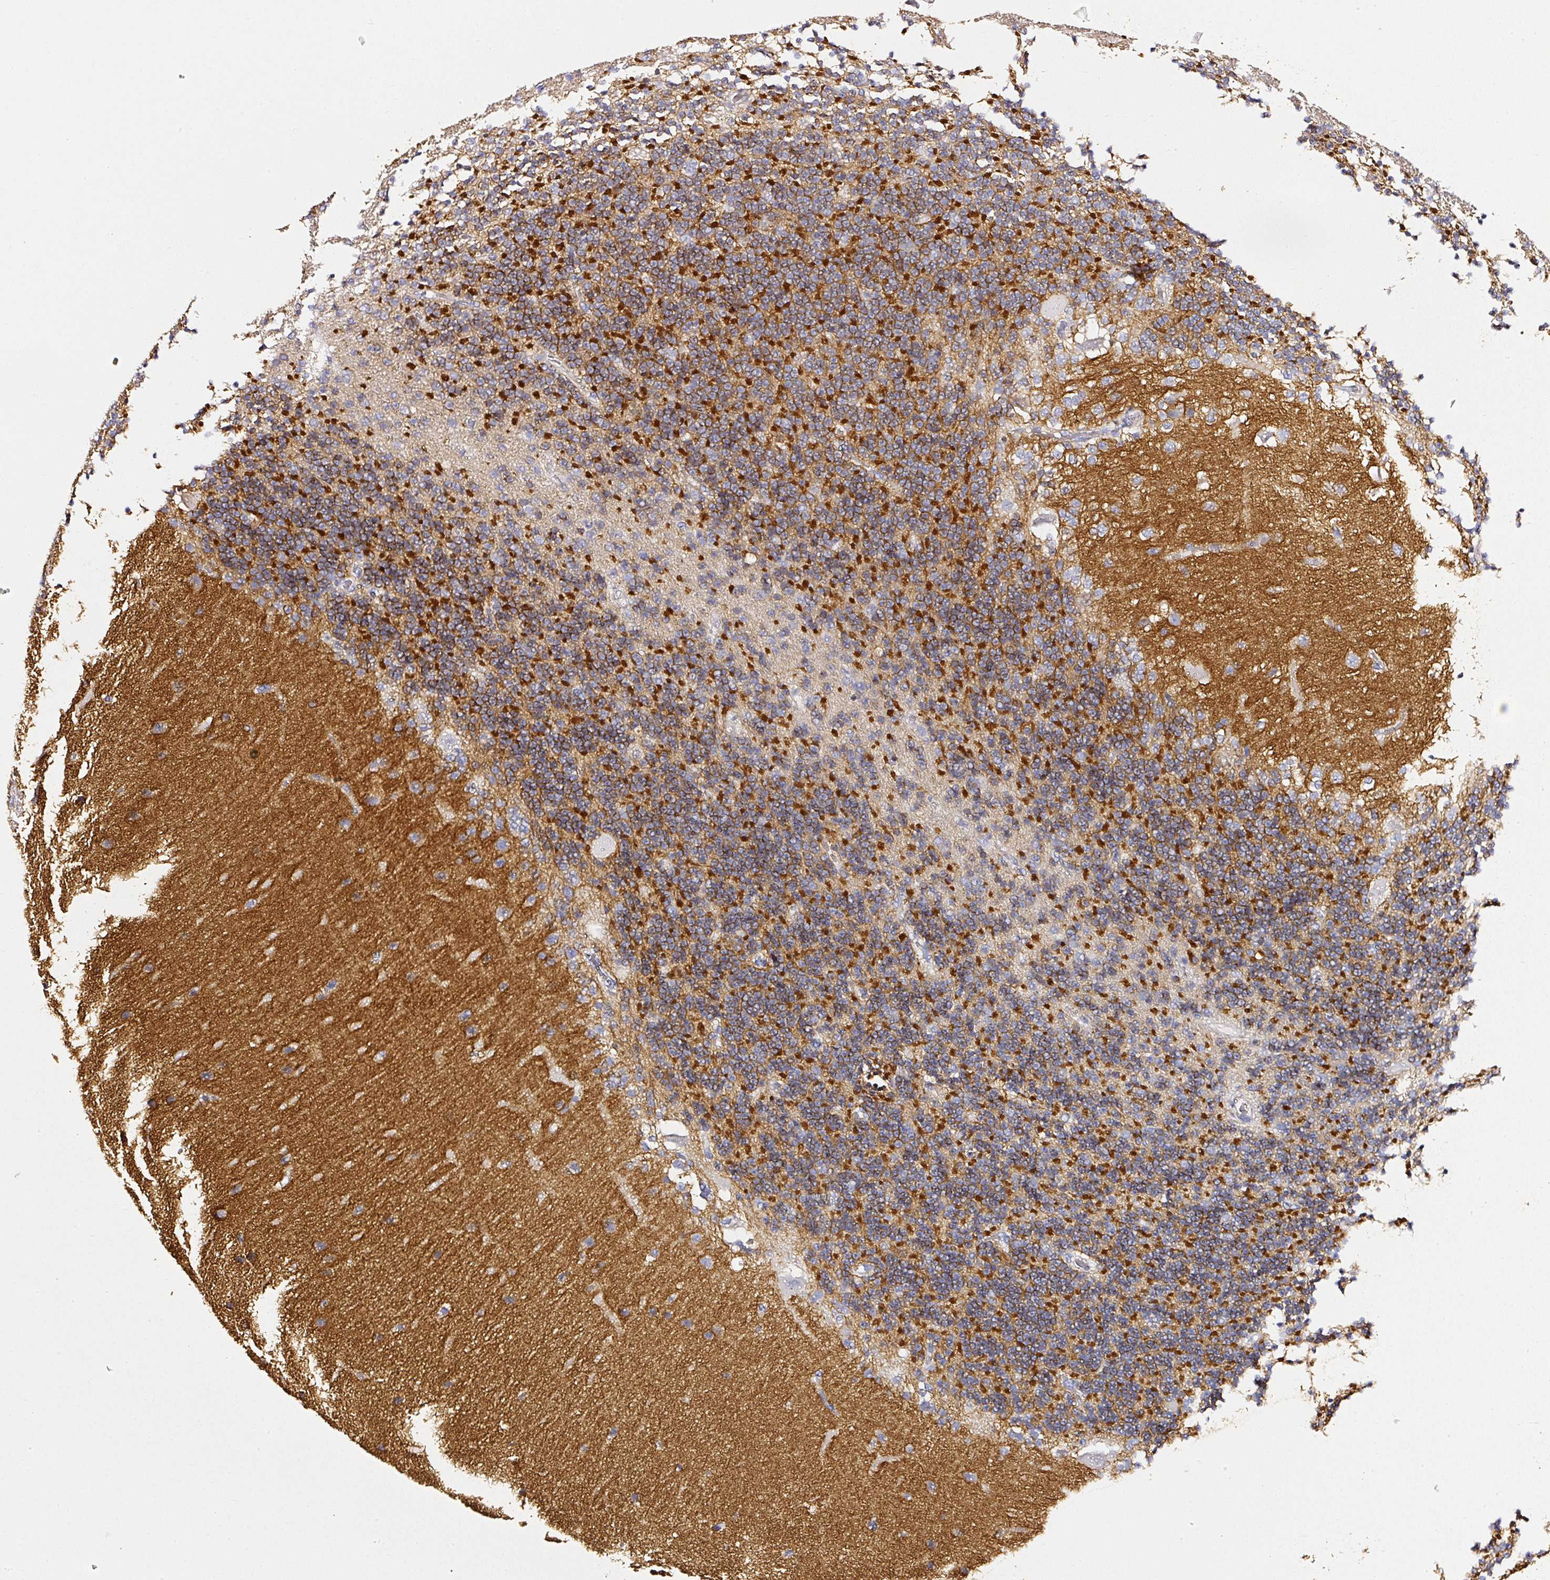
{"staining": {"intensity": "strong", "quantity": "25%-75%", "location": "cytoplasmic/membranous"}, "tissue": "cerebellum", "cell_type": "Cells in granular layer", "image_type": "normal", "snomed": [{"axis": "morphology", "description": "Normal tissue, NOS"}, {"axis": "topography", "description": "Cerebellum"}], "caption": "High-magnification brightfield microscopy of unremarkable cerebellum stained with DAB (3,3'-diaminobenzidine) (brown) and counterstained with hematoxylin (blue). cells in granular layer exhibit strong cytoplasmic/membranous staining is appreciated in about25%-75% of cells.", "gene": "CD47", "patient": {"sex": "female", "age": 29}}